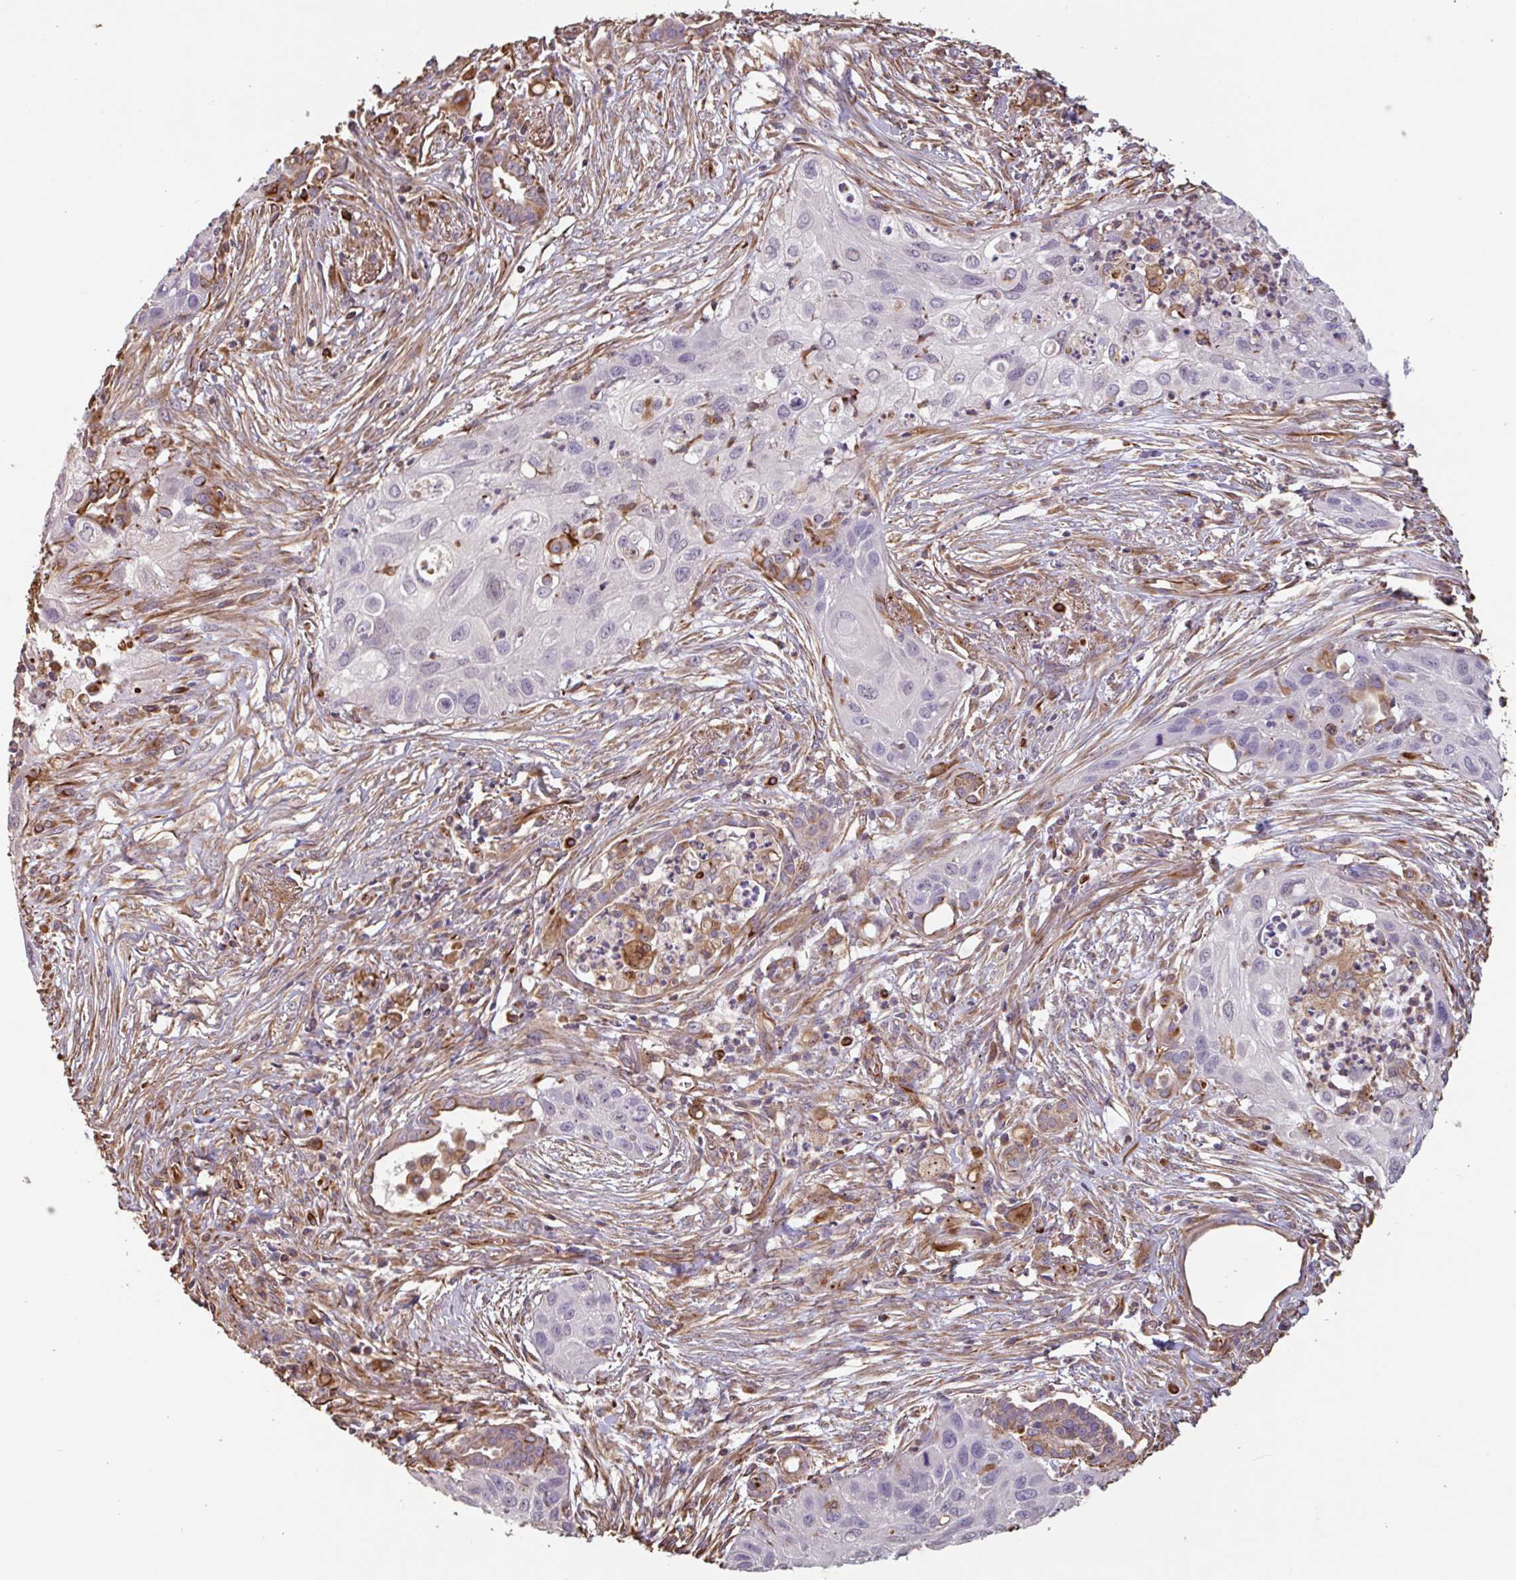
{"staining": {"intensity": "negative", "quantity": "none", "location": "none"}, "tissue": "lung cancer", "cell_type": "Tumor cells", "image_type": "cancer", "snomed": [{"axis": "morphology", "description": "Squamous cell carcinoma, NOS"}, {"axis": "topography", "description": "Lung"}], "caption": "Tumor cells are negative for protein expression in human squamous cell carcinoma (lung). Brightfield microscopy of IHC stained with DAB (brown) and hematoxylin (blue), captured at high magnification.", "gene": "ZNF790", "patient": {"sex": "male", "age": 71}}